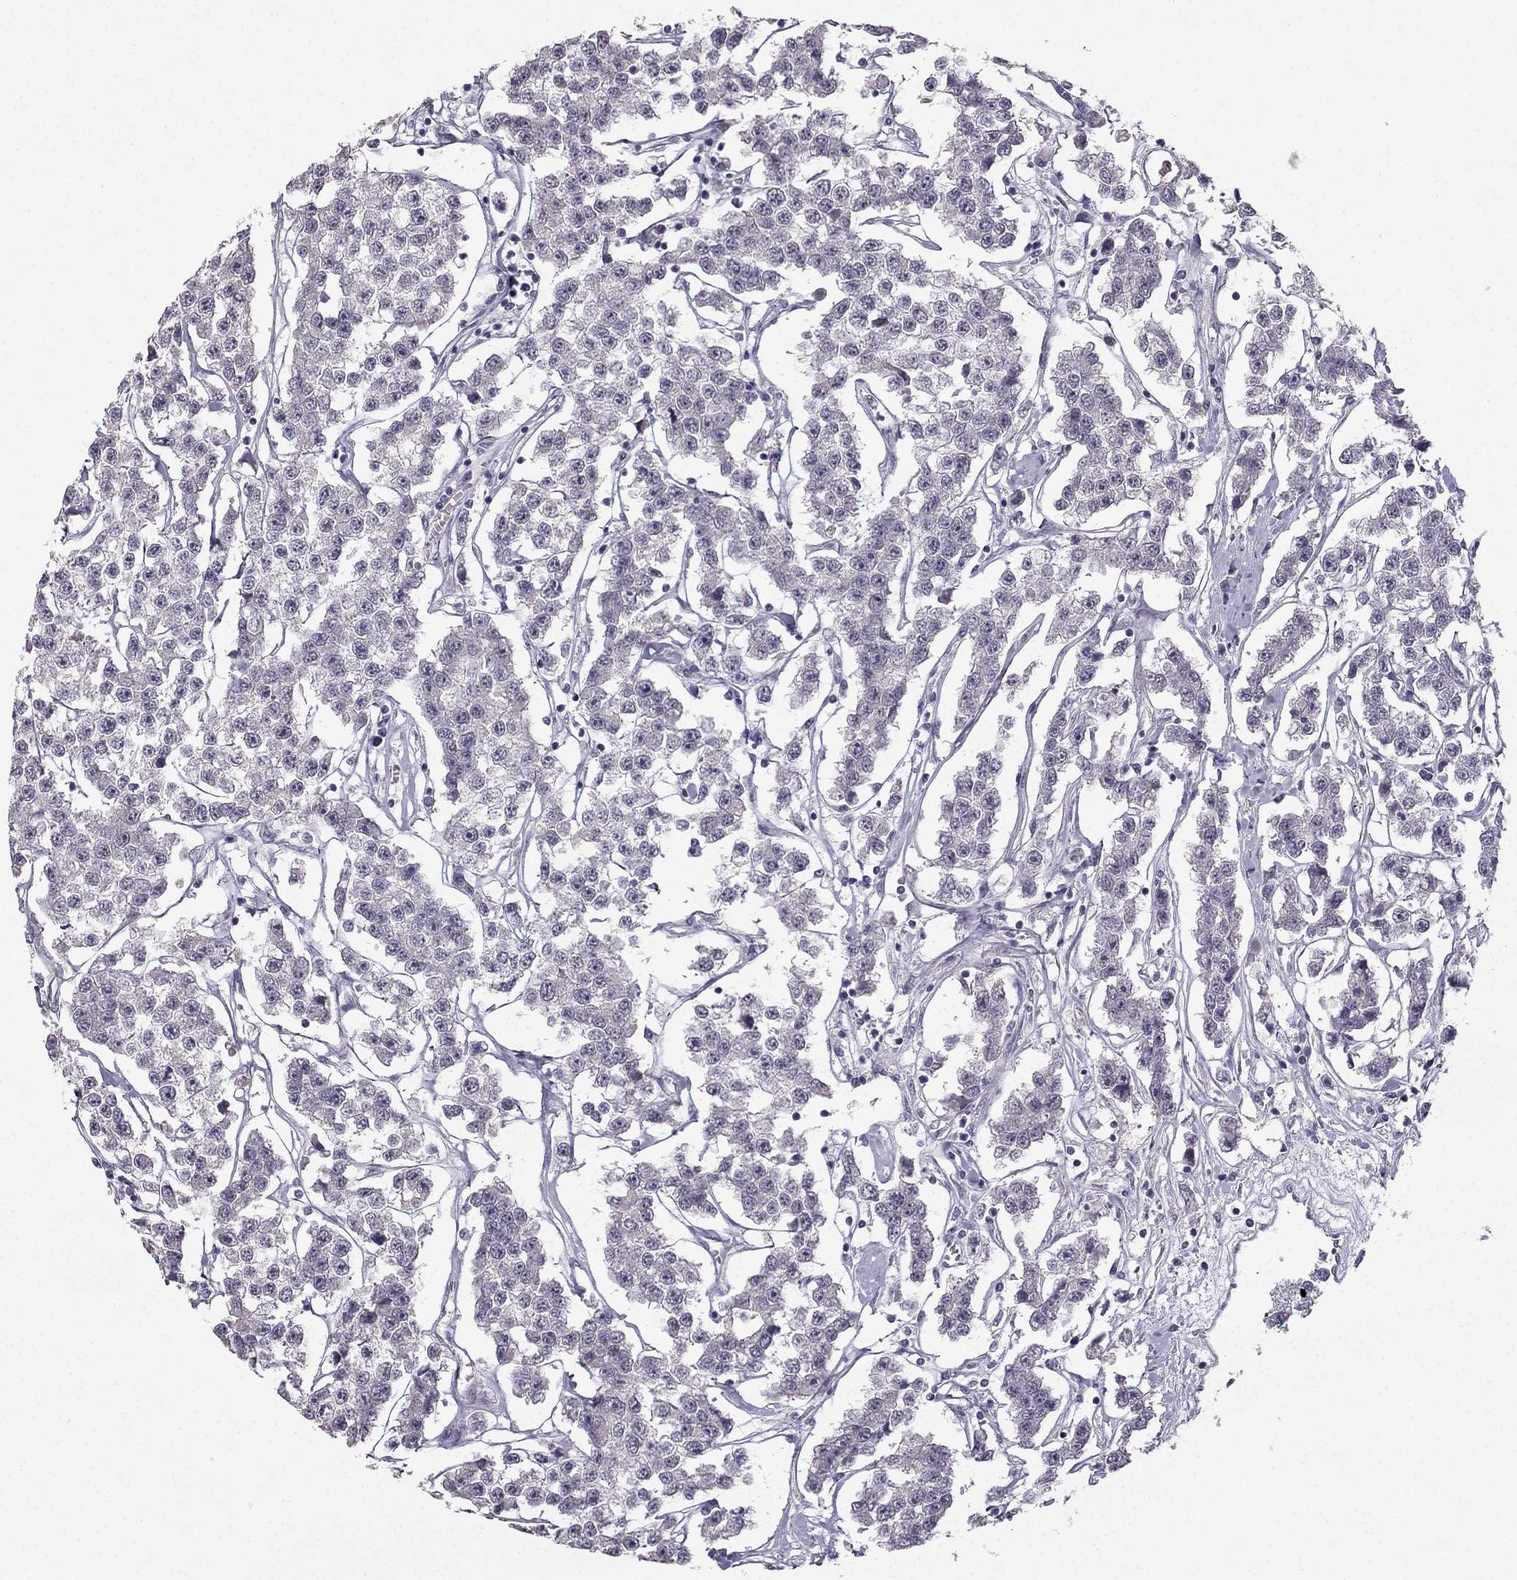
{"staining": {"intensity": "negative", "quantity": "none", "location": "none"}, "tissue": "testis cancer", "cell_type": "Tumor cells", "image_type": "cancer", "snomed": [{"axis": "morphology", "description": "Seminoma, NOS"}, {"axis": "topography", "description": "Testis"}], "caption": "Seminoma (testis) was stained to show a protein in brown. There is no significant expression in tumor cells.", "gene": "TSPYL5", "patient": {"sex": "male", "age": 59}}